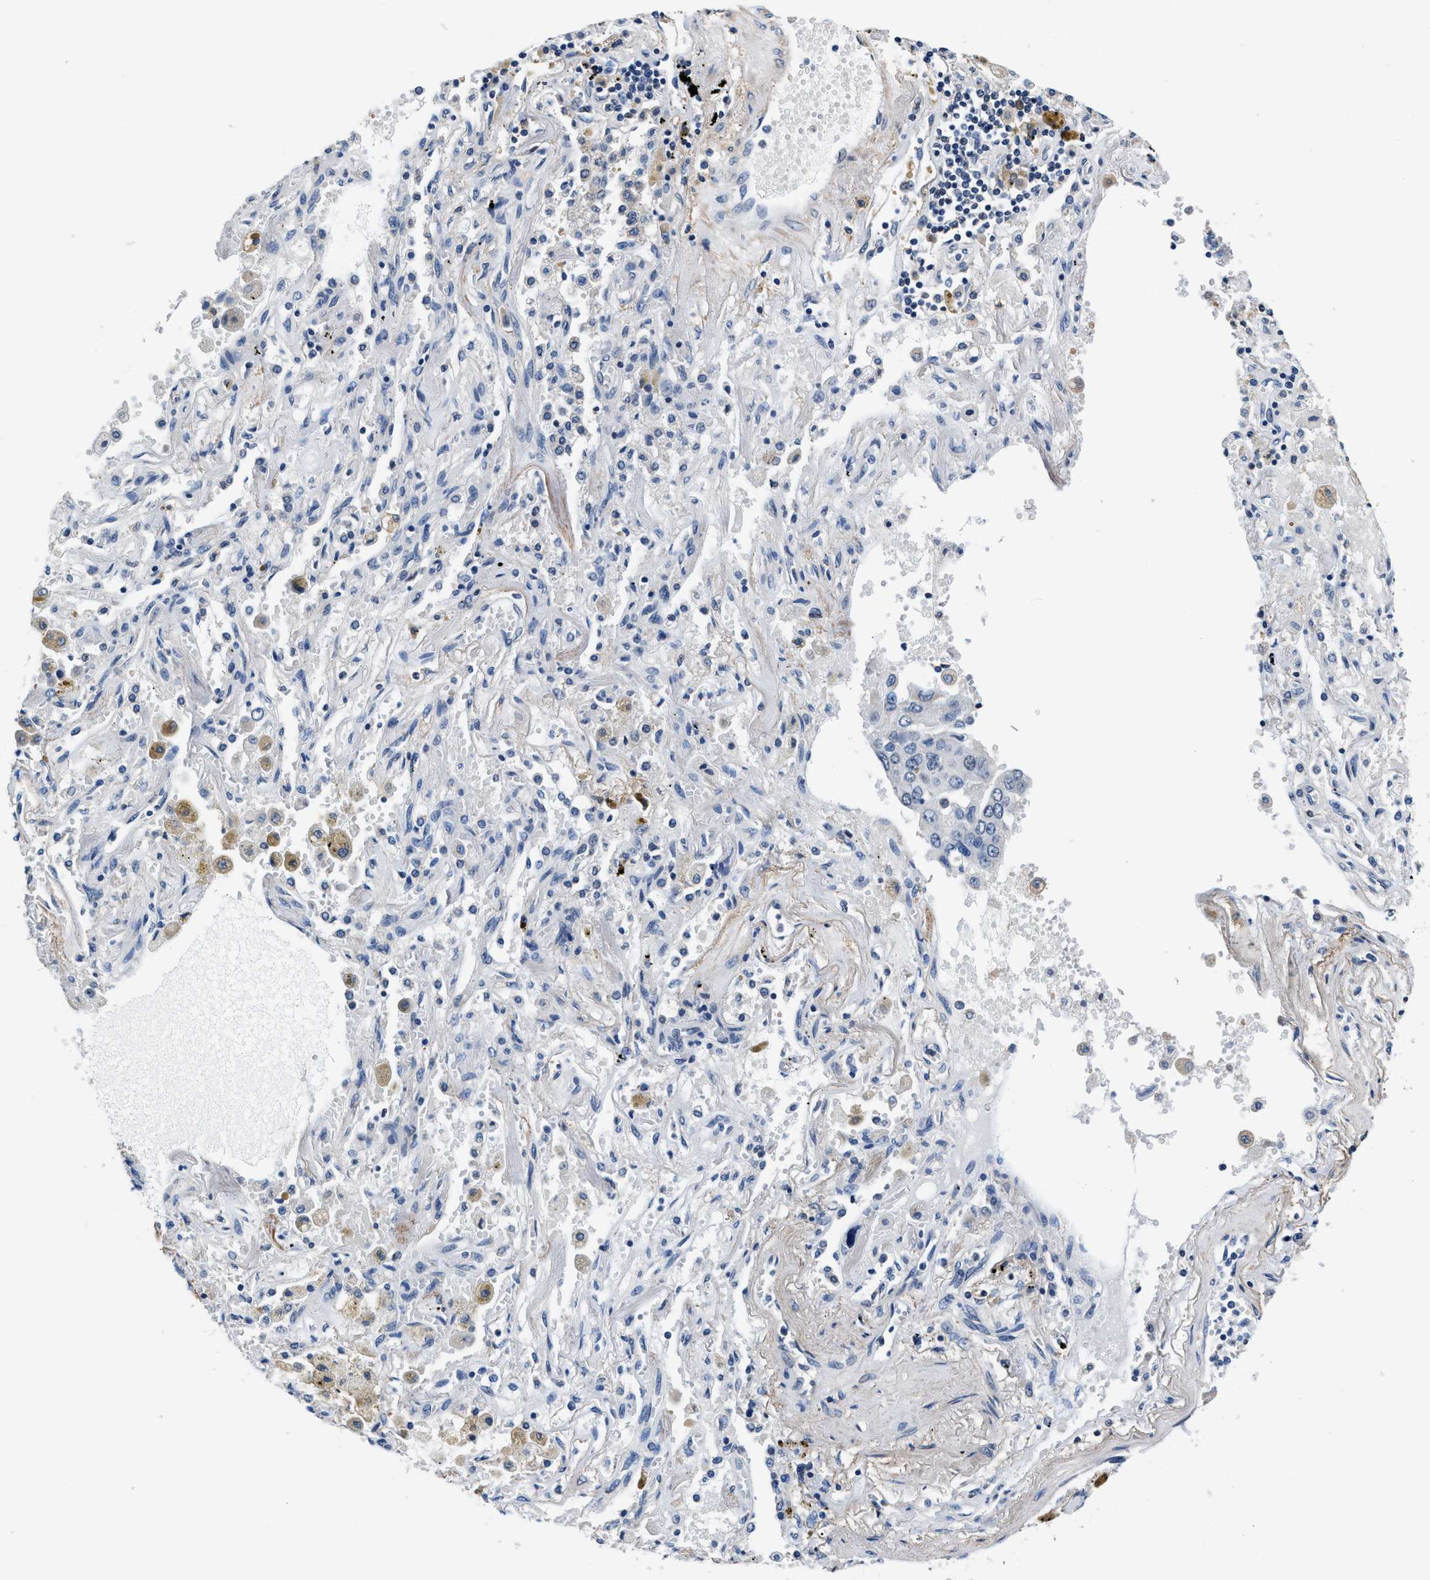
{"staining": {"intensity": "negative", "quantity": "none", "location": "none"}, "tissue": "lung cancer", "cell_type": "Tumor cells", "image_type": "cancer", "snomed": [{"axis": "morphology", "description": "Adenocarcinoma, NOS"}, {"axis": "topography", "description": "Lung"}], "caption": "An IHC histopathology image of lung adenocarcinoma is shown. There is no staining in tumor cells of lung adenocarcinoma.", "gene": "MYH3", "patient": {"sex": "female", "age": 65}}